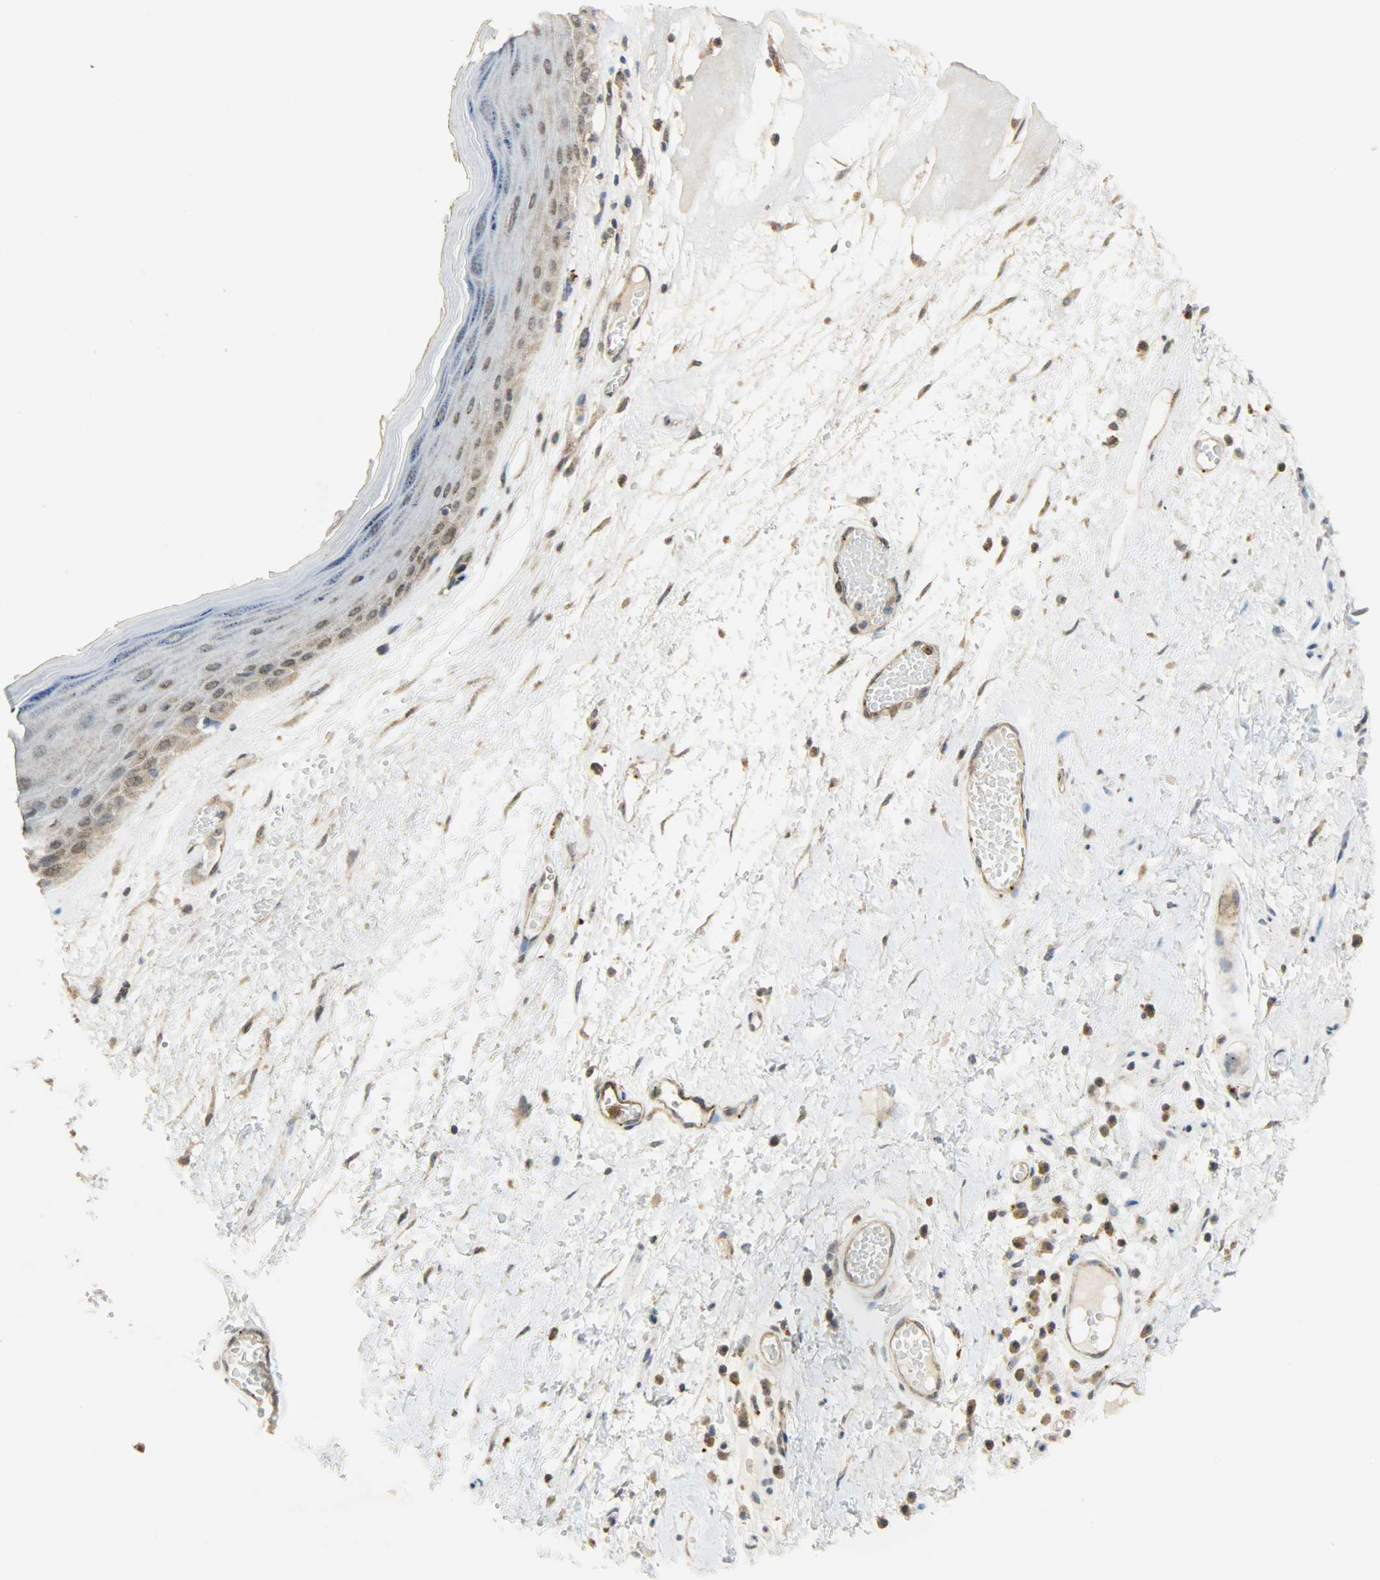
{"staining": {"intensity": "moderate", "quantity": "25%-75%", "location": "cytoplasmic/membranous,nuclear"}, "tissue": "skin", "cell_type": "Epidermal cells", "image_type": "normal", "snomed": [{"axis": "morphology", "description": "Normal tissue, NOS"}, {"axis": "morphology", "description": "Inflammation, NOS"}, {"axis": "topography", "description": "Vulva"}], "caption": "Moderate cytoplasmic/membranous,nuclear protein staining is seen in about 25%-75% of epidermal cells in skin. The staining is performed using DAB (3,3'-diaminobenzidine) brown chromogen to label protein expression. The nuclei are counter-stained blue using hematoxylin.", "gene": "GIT2", "patient": {"sex": "female", "age": 84}}